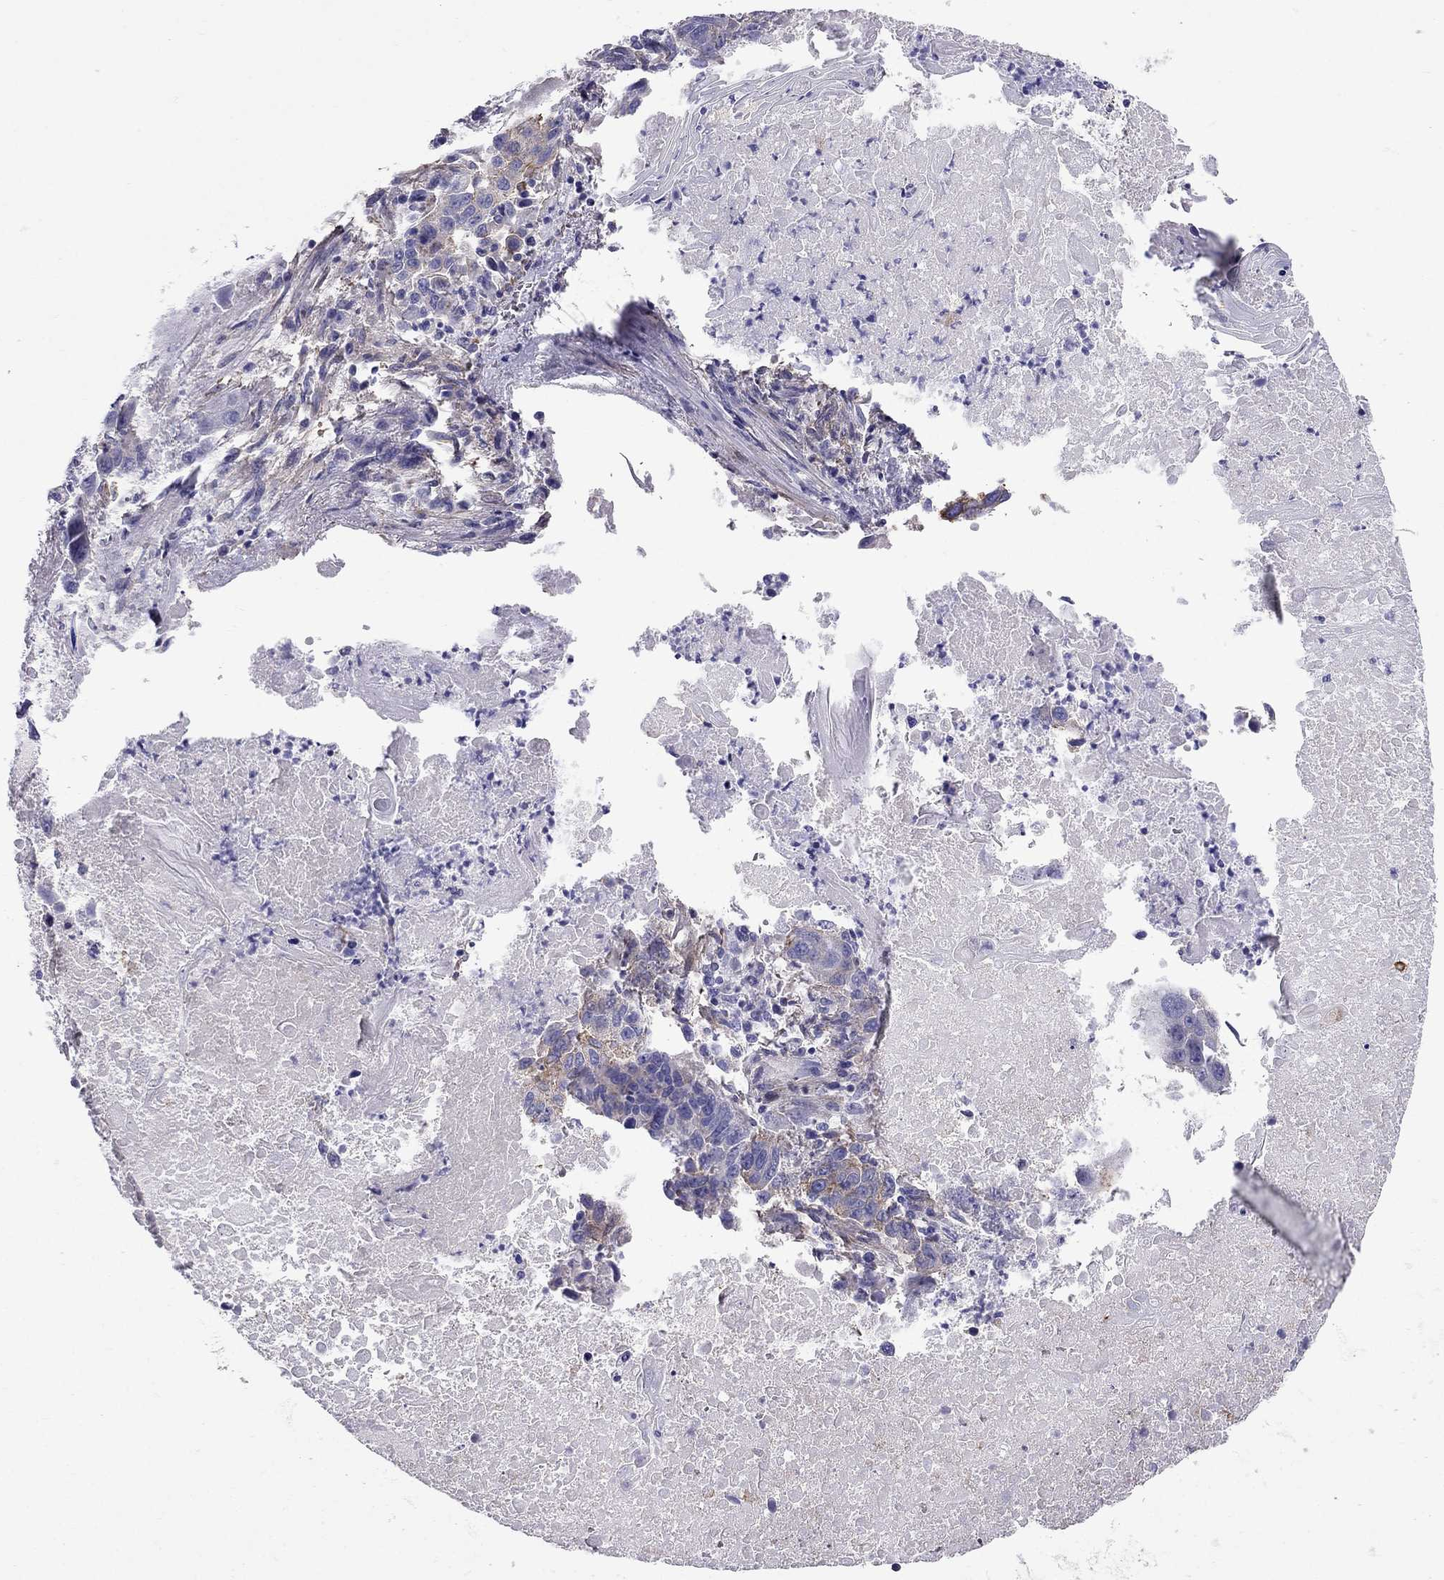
{"staining": {"intensity": "moderate", "quantity": "<25%", "location": "cytoplasmic/membranous"}, "tissue": "lung cancer", "cell_type": "Tumor cells", "image_type": "cancer", "snomed": [{"axis": "morphology", "description": "Squamous cell carcinoma, NOS"}, {"axis": "topography", "description": "Lung"}], "caption": "Human lung cancer (squamous cell carcinoma) stained for a protein (brown) shows moderate cytoplasmic/membranous positive expression in approximately <25% of tumor cells.", "gene": "GPR50", "patient": {"sex": "male", "age": 73}}